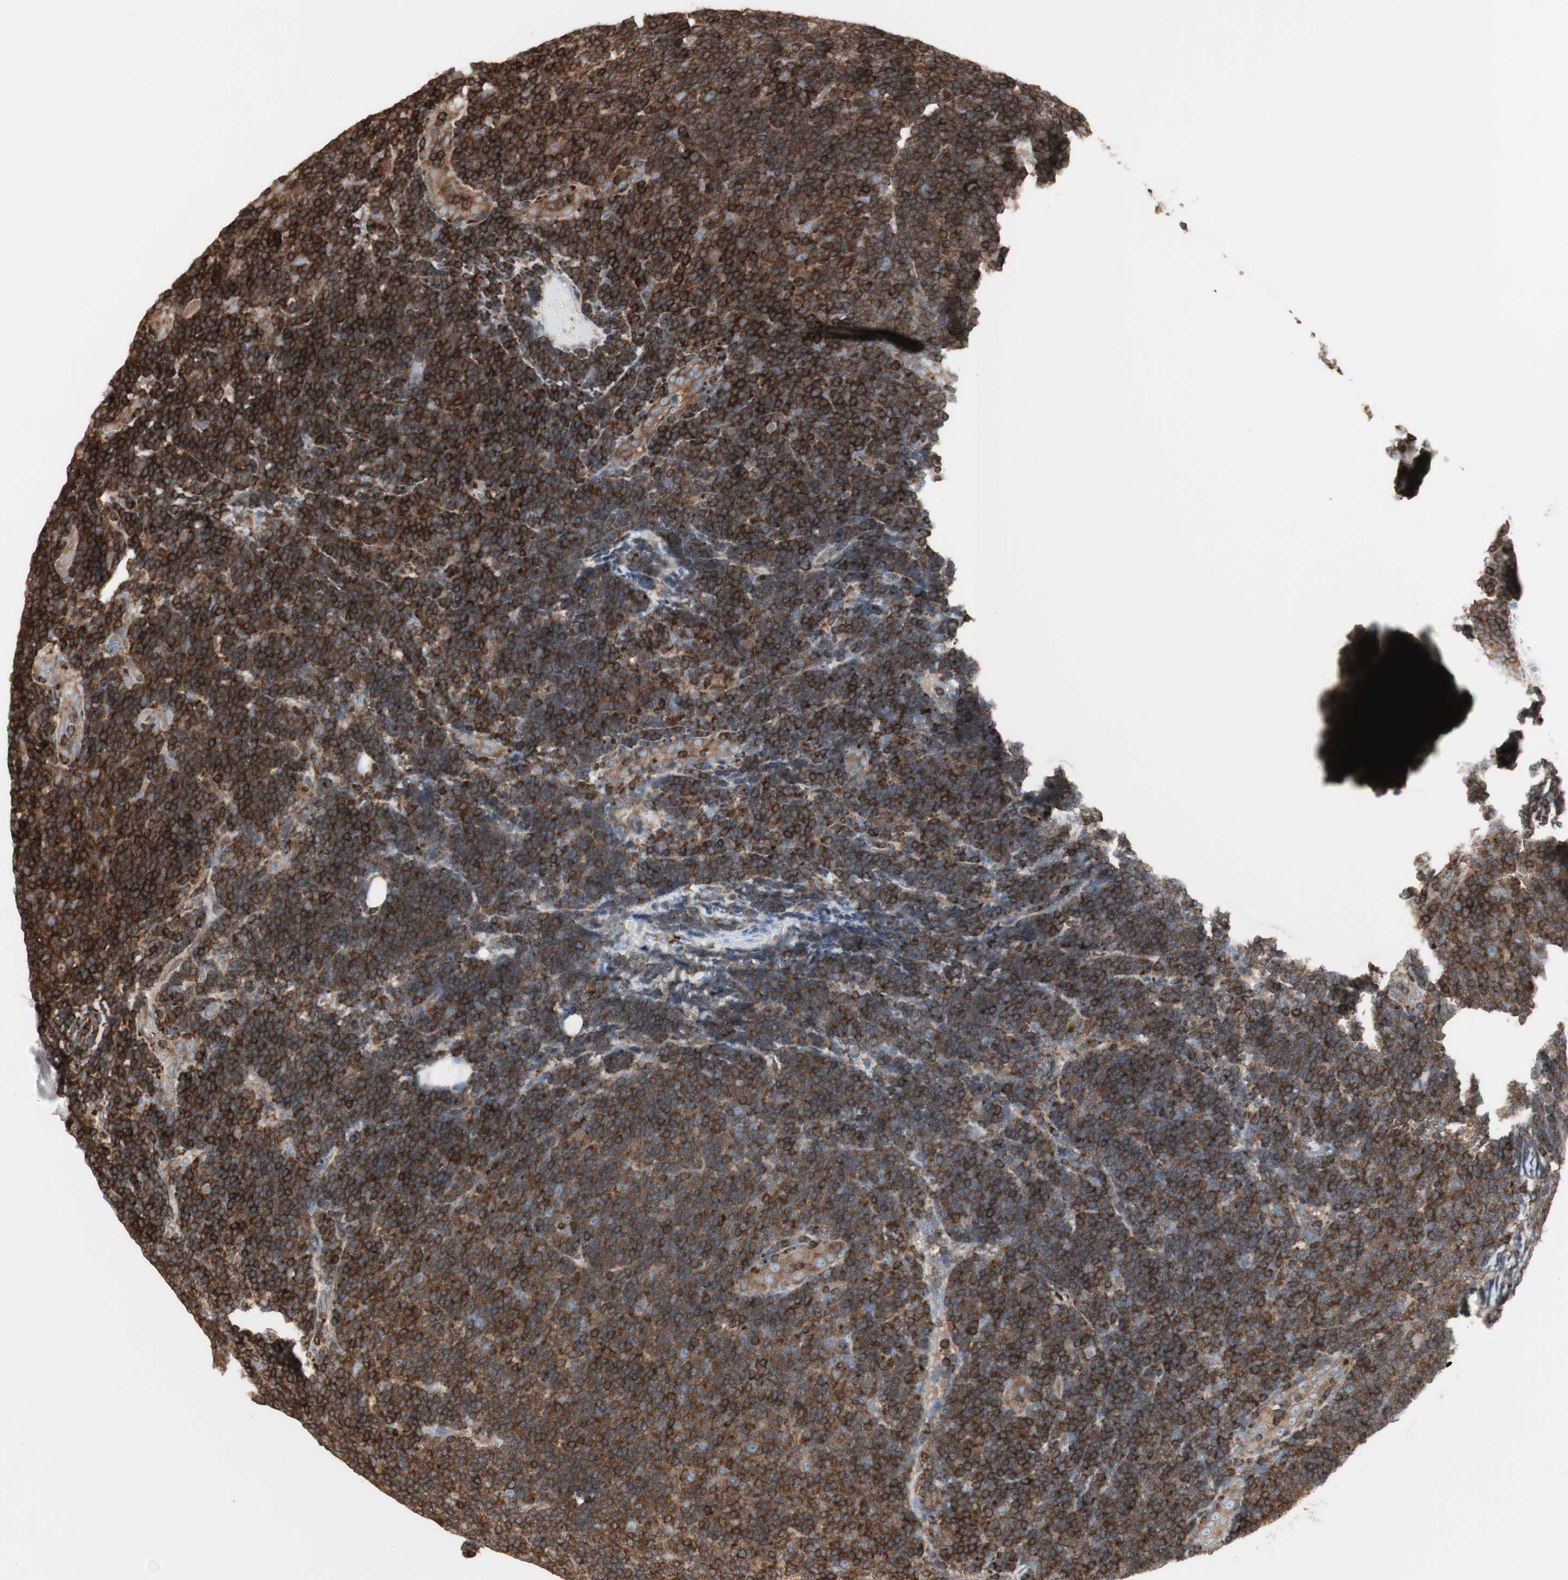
{"staining": {"intensity": "moderate", "quantity": "25%-75%", "location": "cytoplasmic/membranous"}, "tissue": "lymphoma", "cell_type": "Tumor cells", "image_type": "cancer", "snomed": [{"axis": "morphology", "description": "Malignant lymphoma, non-Hodgkin's type, Low grade"}, {"axis": "topography", "description": "Lymph node"}], "caption": "Lymphoma stained with DAB (3,3'-diaminobenzidine) IHC reveals medium levels of moderate cytoplasmic/membranous expression in approximately 25%-75% of tumor cells.", "gene": "ARHGEF1", "patient": {"sex": "male", "age": 83}}